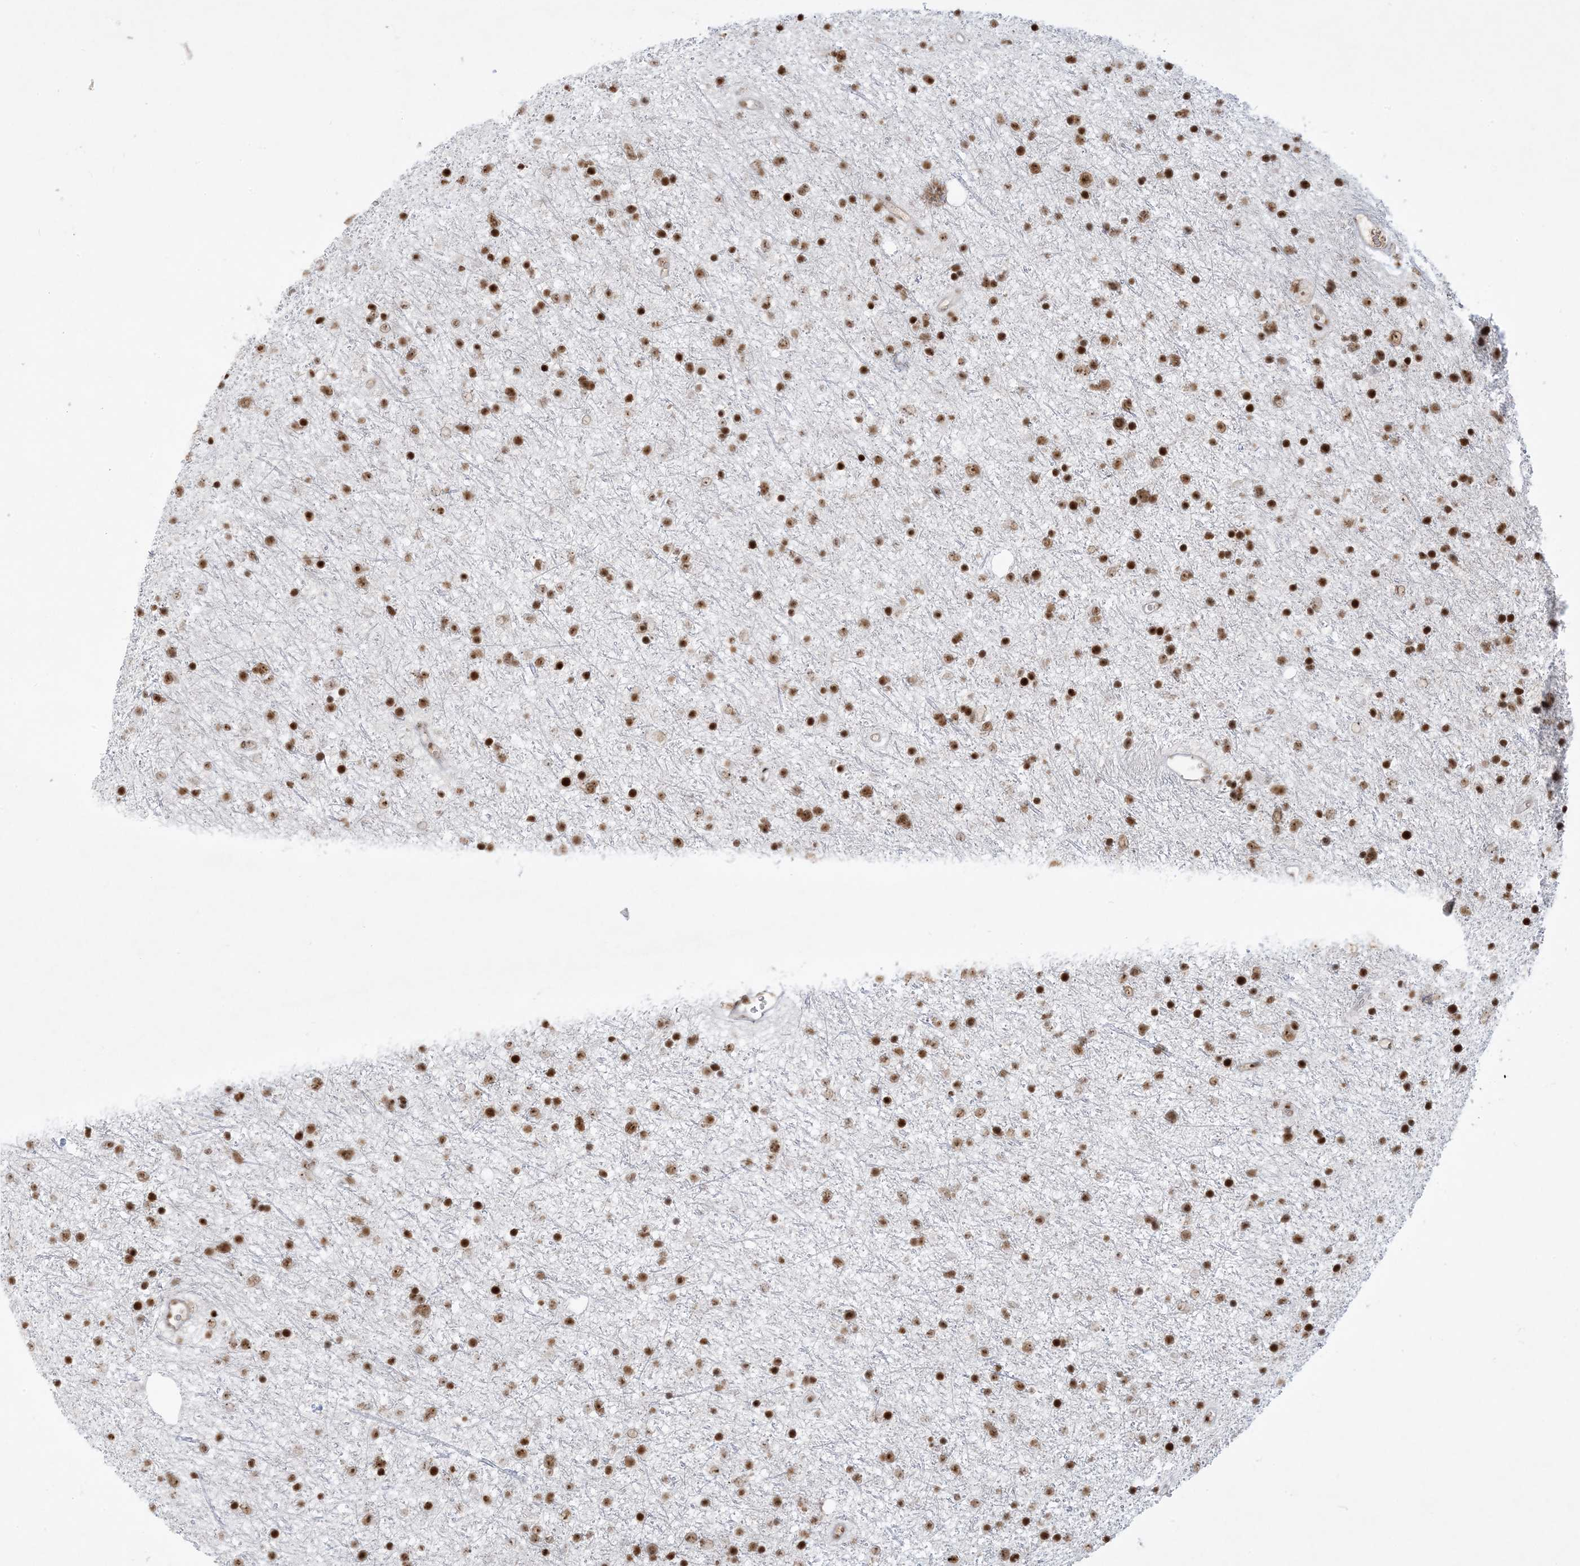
{"staining": {"intensity": "strong", "quantity": ">75%", "location": "nuclear"}, "tissue": "glioma", "cell_type": "Tumor cells", "image_type": "cancer", "snomed": [{"axis": "morphology", "description": "Glioma, malignant, Low grade"}, {"axis": "topography", "description": "Cerebral cortex"}], "caption": "Human malignant glioma (low-grade) stained for a protein (brown) reveals strong nuclear positive positivity in approximately >75% of tumor cells.", "gene": "PPIL2", "patient": {"sex": "female", "age": 39}}